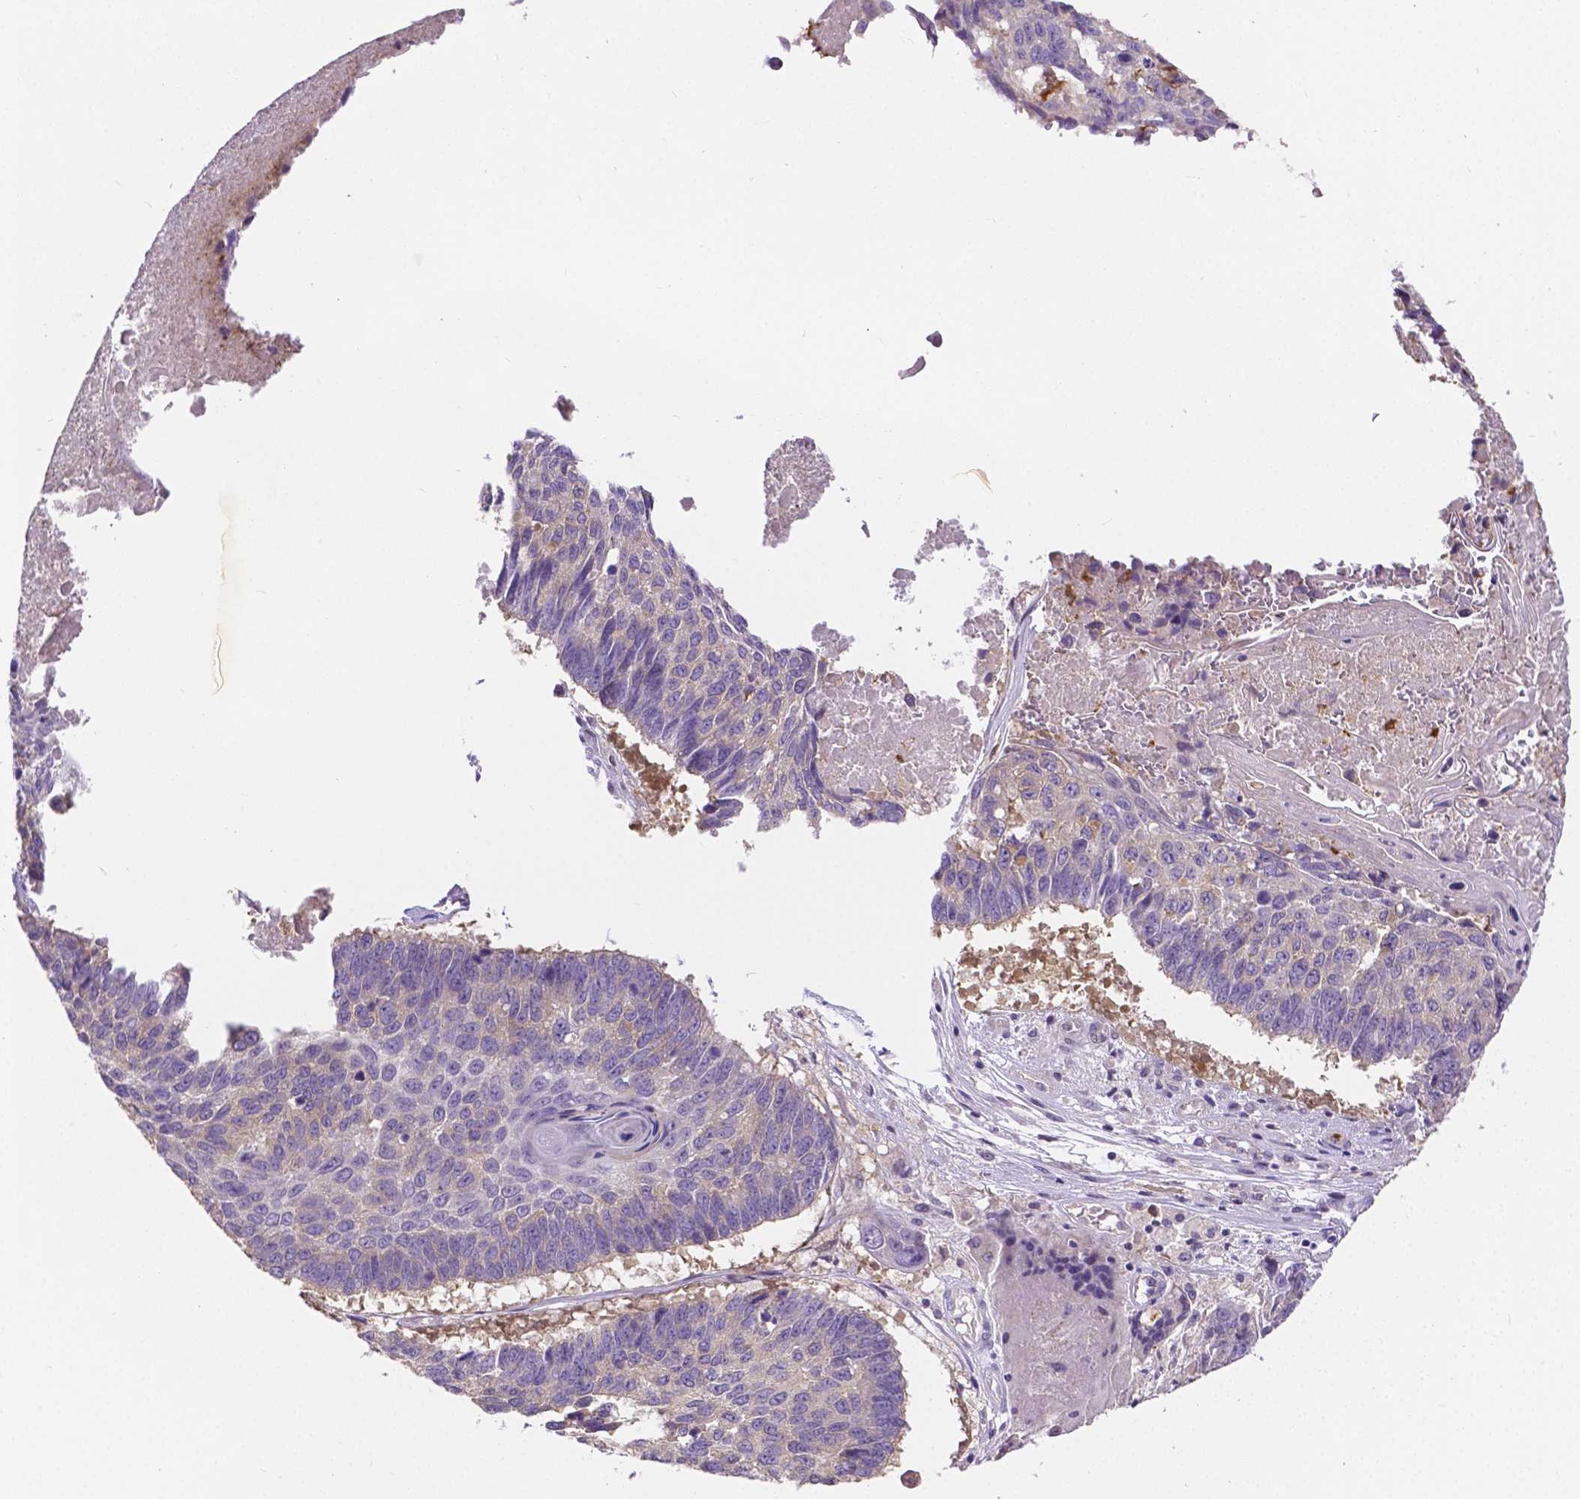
{"staining": {"intensity": "negative", "quantity": "none", "location": "none"}, "tissue": "lung cancer", "cell_type": "Tumor cells", "image_type": "cancer", "snomed": [{"axis": "morphology", "description": "Squamous cell carcinoma, NOS"}, {"axis": "topography", "description": "Lung"}], "caption": "Human lung cancer (squamous cell carcinoma) stained for a protein using IHC exhibits no staining in tumor cells.", "gene": "ZNRD2", "patient": {"sex": "male", "age": 73}}